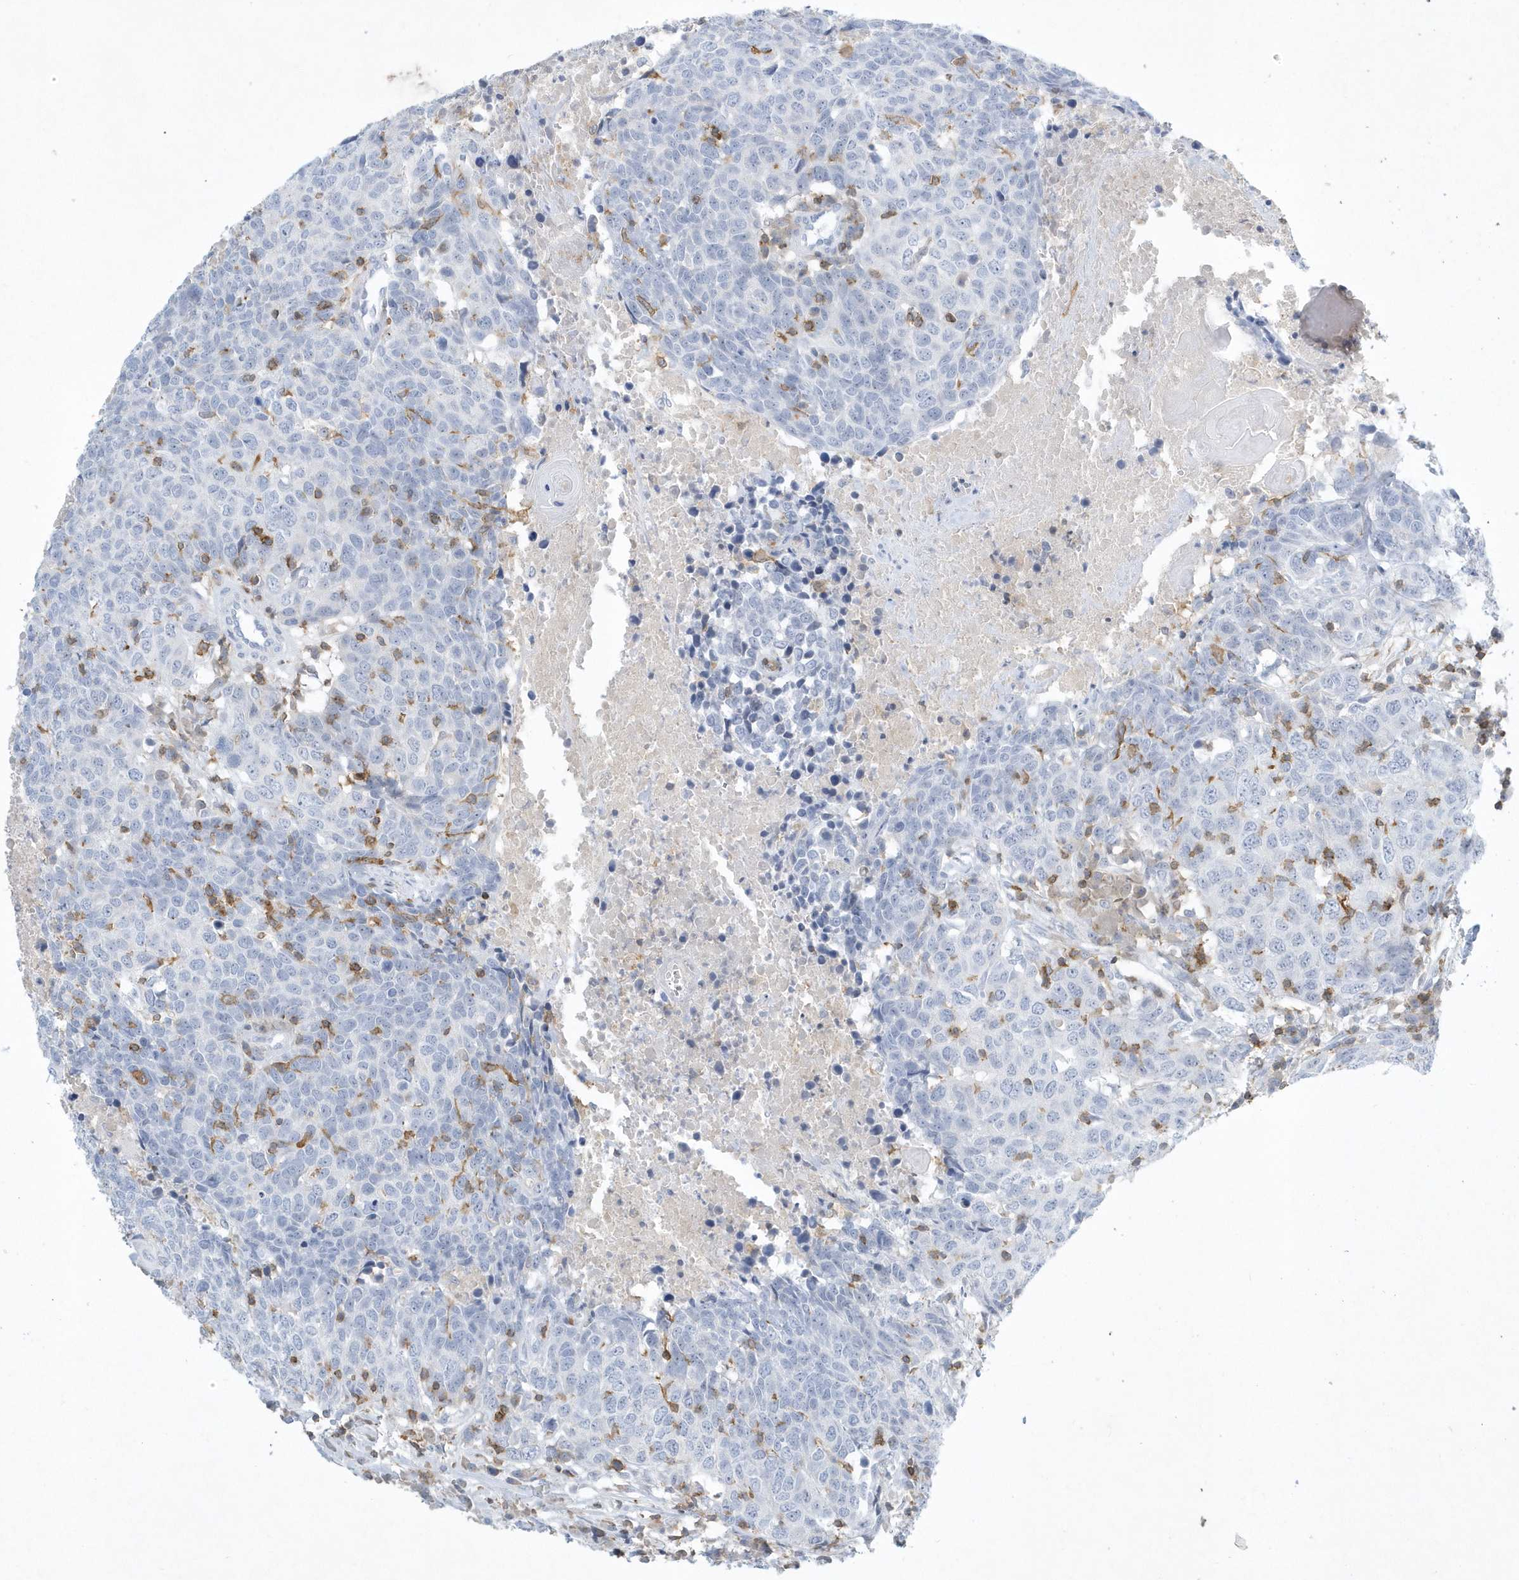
{"staining": {"intensity": "negative", "quantity": "none", "location": "none"}, "tissue": "head and neck cancer", "cell_type": "Tumor cells", "image_type": "cancer", "snomed": [{"axis": "morphology", "description": "Squamous cell carcinoma, NOS"}, {"axis": "topography", "description": "Head-Neck"}], "caption": "IHC micrograph of neoplastic tissue: human head and neck cancer stained with DAB shows no significant protein positivity in tumor cells.", "gene": "PSD4", "patient": {"sex": "male", "age": 66}}